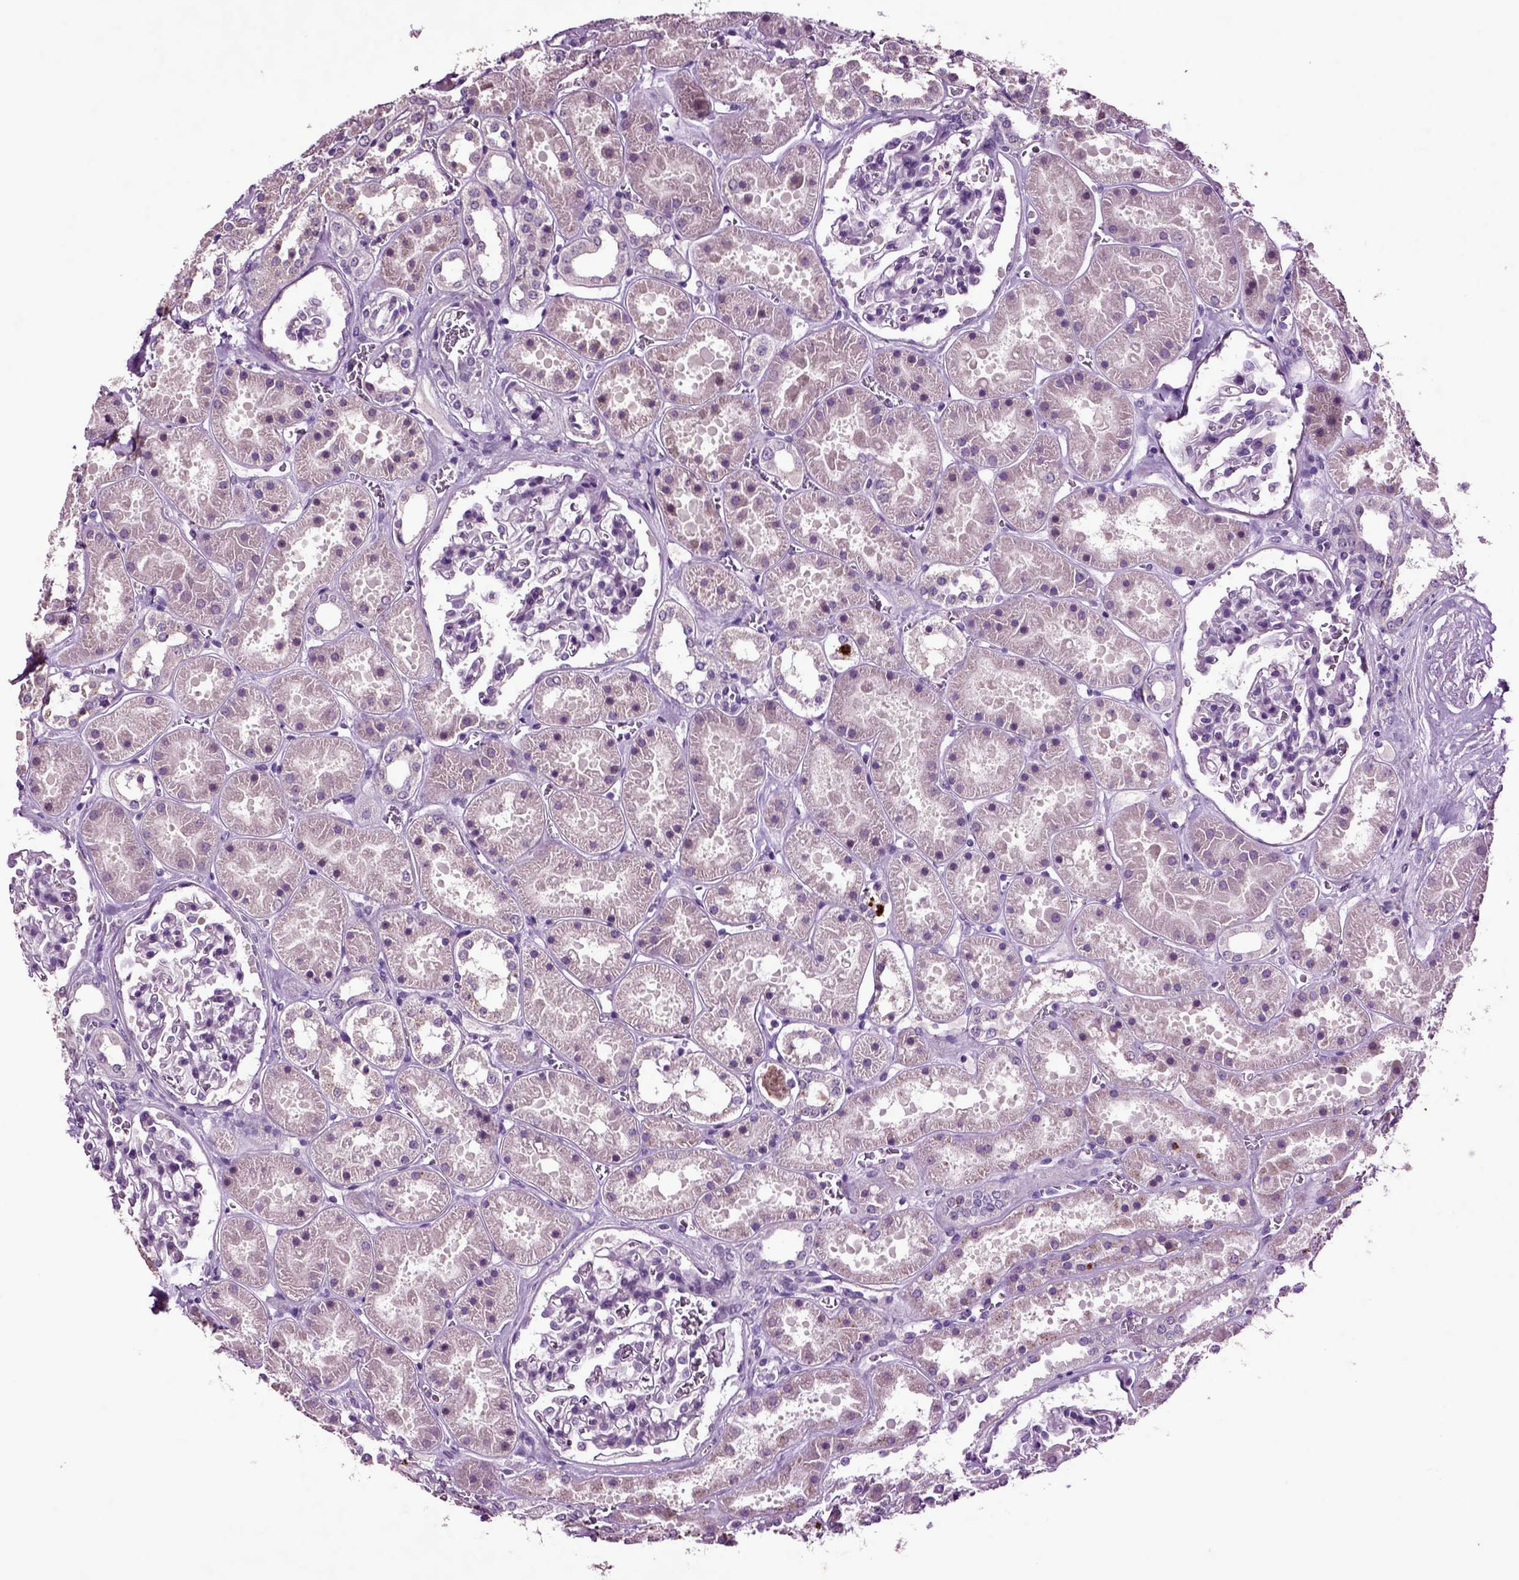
{"staining": {"intensity": "negative", "quantity": "none", "location": "none"}, "tissue": "kidney", "cell_type": "Cells in glomeruli", "image_type": "normal", "snomed": [{"axis": "morphology", "description": "Normal tissue, NOS"}, {"axis": "topography", "description": "Kidney"}], "caption": "This is an IHC micrograph of normal kidney. There is no expression in cells in glomeruli.", "gene": "CRHR1", "patient": {"sex": "female", "age": 41}}